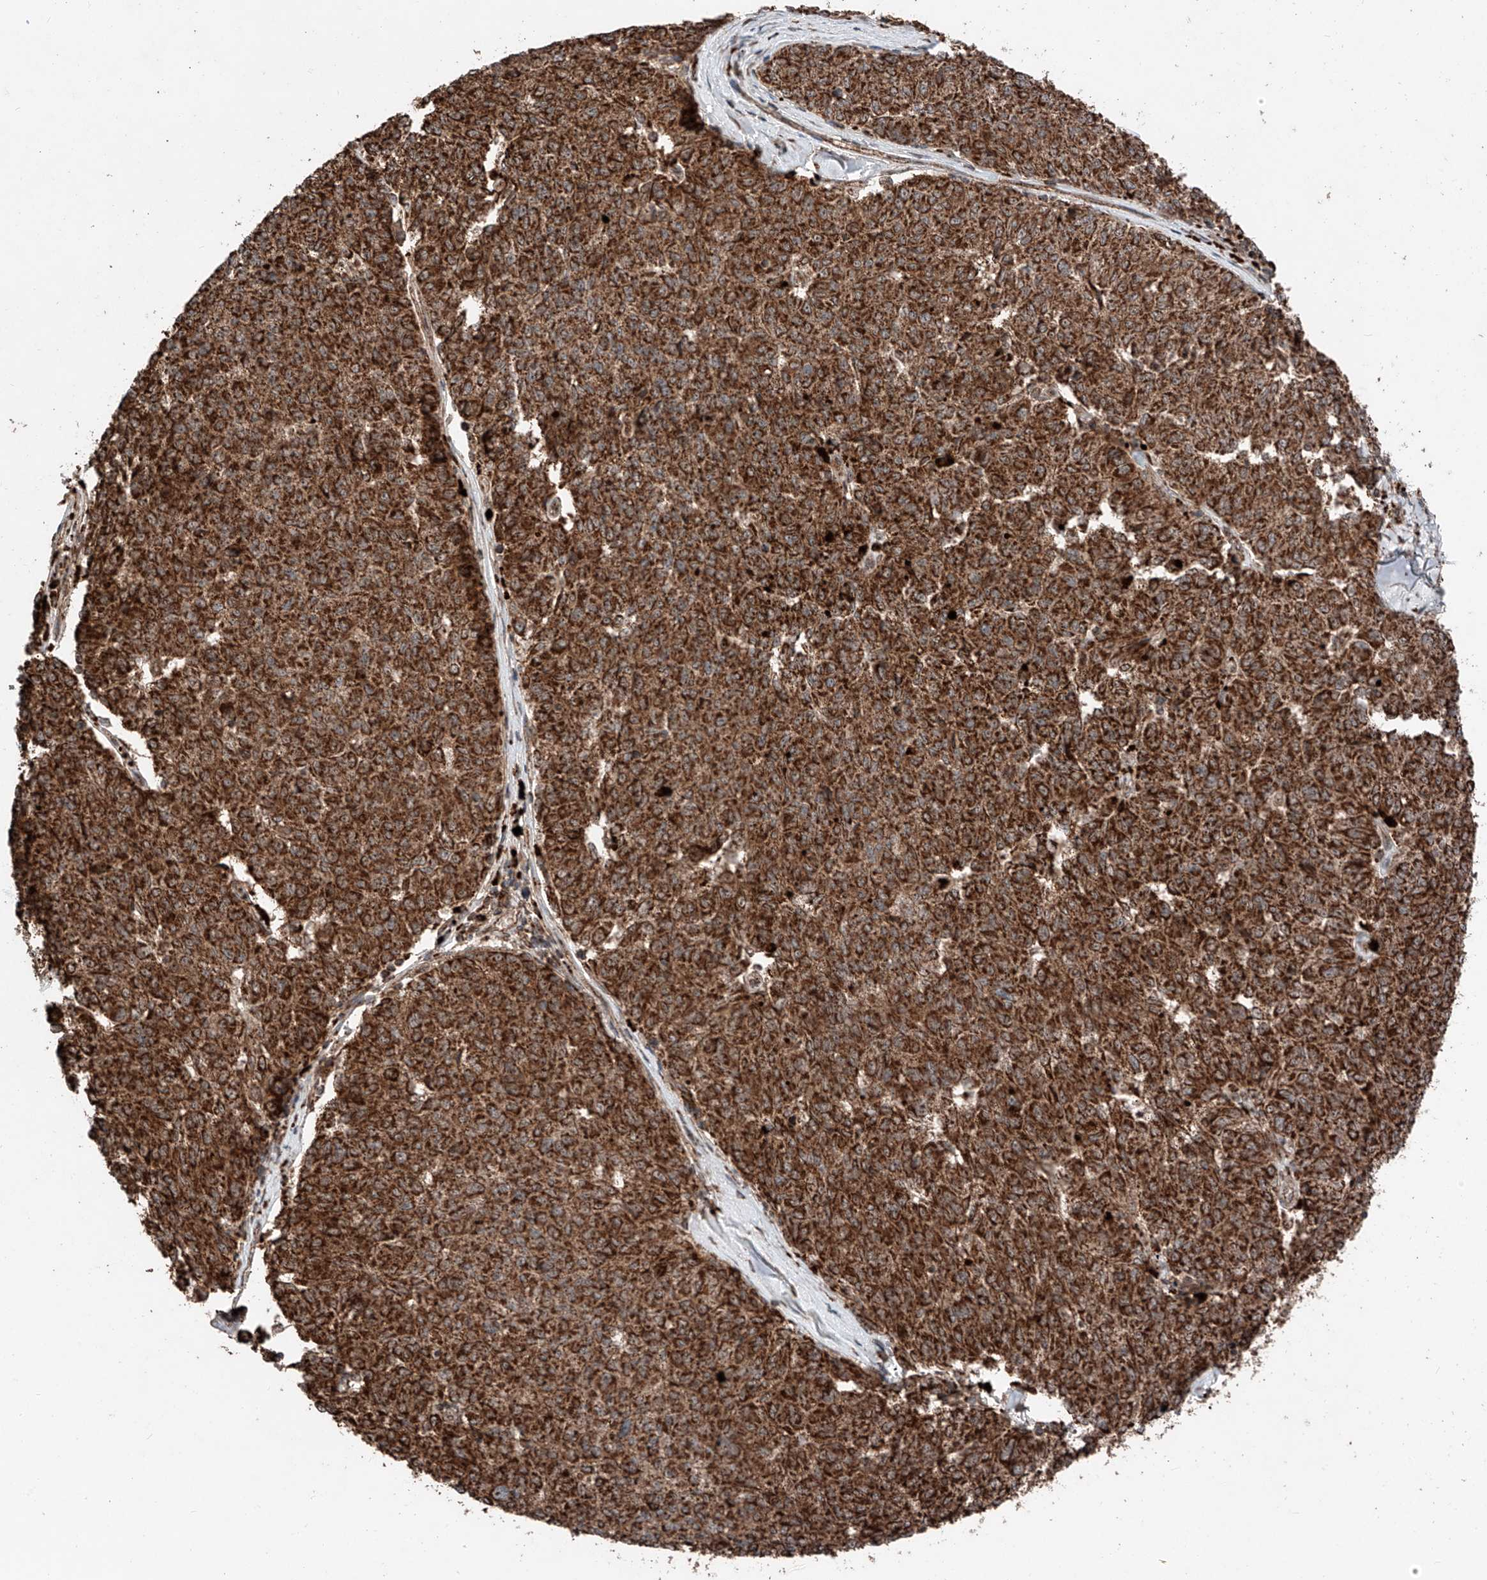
{"staining": {"intensity": "strong", "quantity": ">75%", "location": "cytoplasmic/membranous"}, "tissue": "melanoma", "cell_type": "Tumor cells", "image_type": "cancer", "snomed": [{"axis": "morphology", "description": "Malignant melanoma, NOS"}, {"axis": "topography", "description": "Skin"}], "caption": "An image showing strong cytoplasmic/membranous positivity in approximately >75% of tumor cells in malignant melanoma, as visualized by brown immunohistochemical staining.", "gene": "ZSCAN29", "patient": {"sex": "female", "age": 72}}